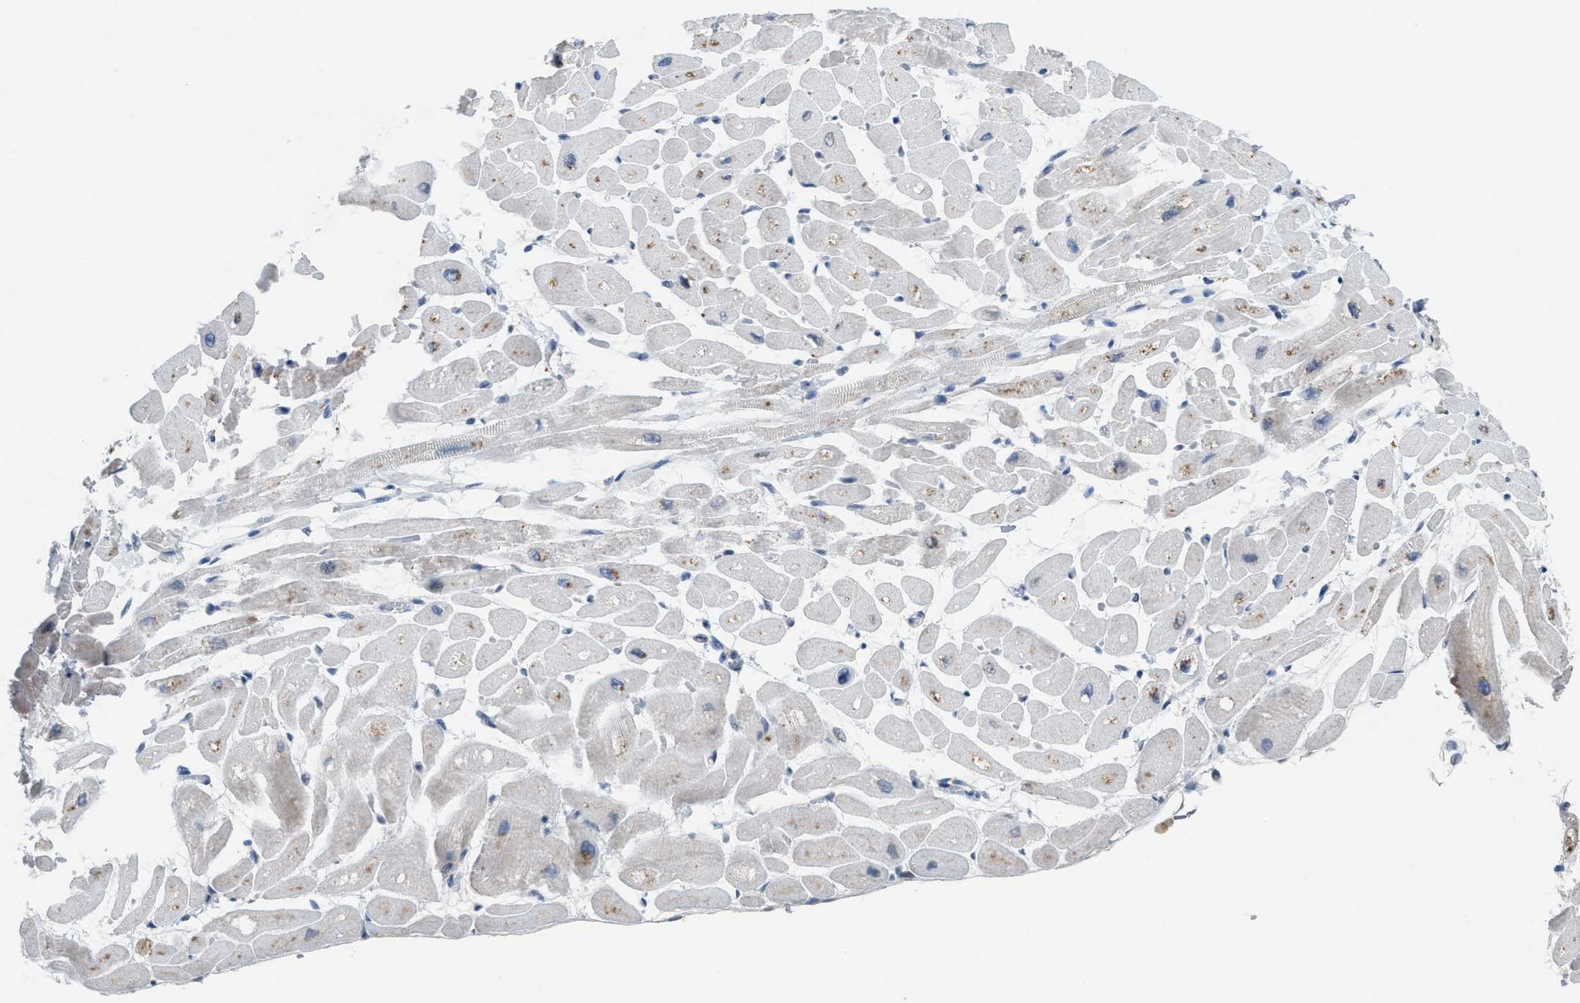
{"staining": {"intensity": "weak", "quantity": "25%-75%", "location": "cytoplasmic/membranous"}, "tissue": "heart muscle", "cell_type": "Cardiomyocytes", "image_type": "normal", "snomed": [{"axis": "morphology", "description": "Normal tissue, NOS"}, {"axis": "topography", "description": "Heart"}], "caption": "This is a photomicrograph of immunohistochemistry (IHC) staining of unremarkable heart muscle, which shows weak staining in the cytoplasmic/membranous of cardiomyocytes.", "gene": "SLC5A5", "patient": {"sex": "male", "age": 45}}